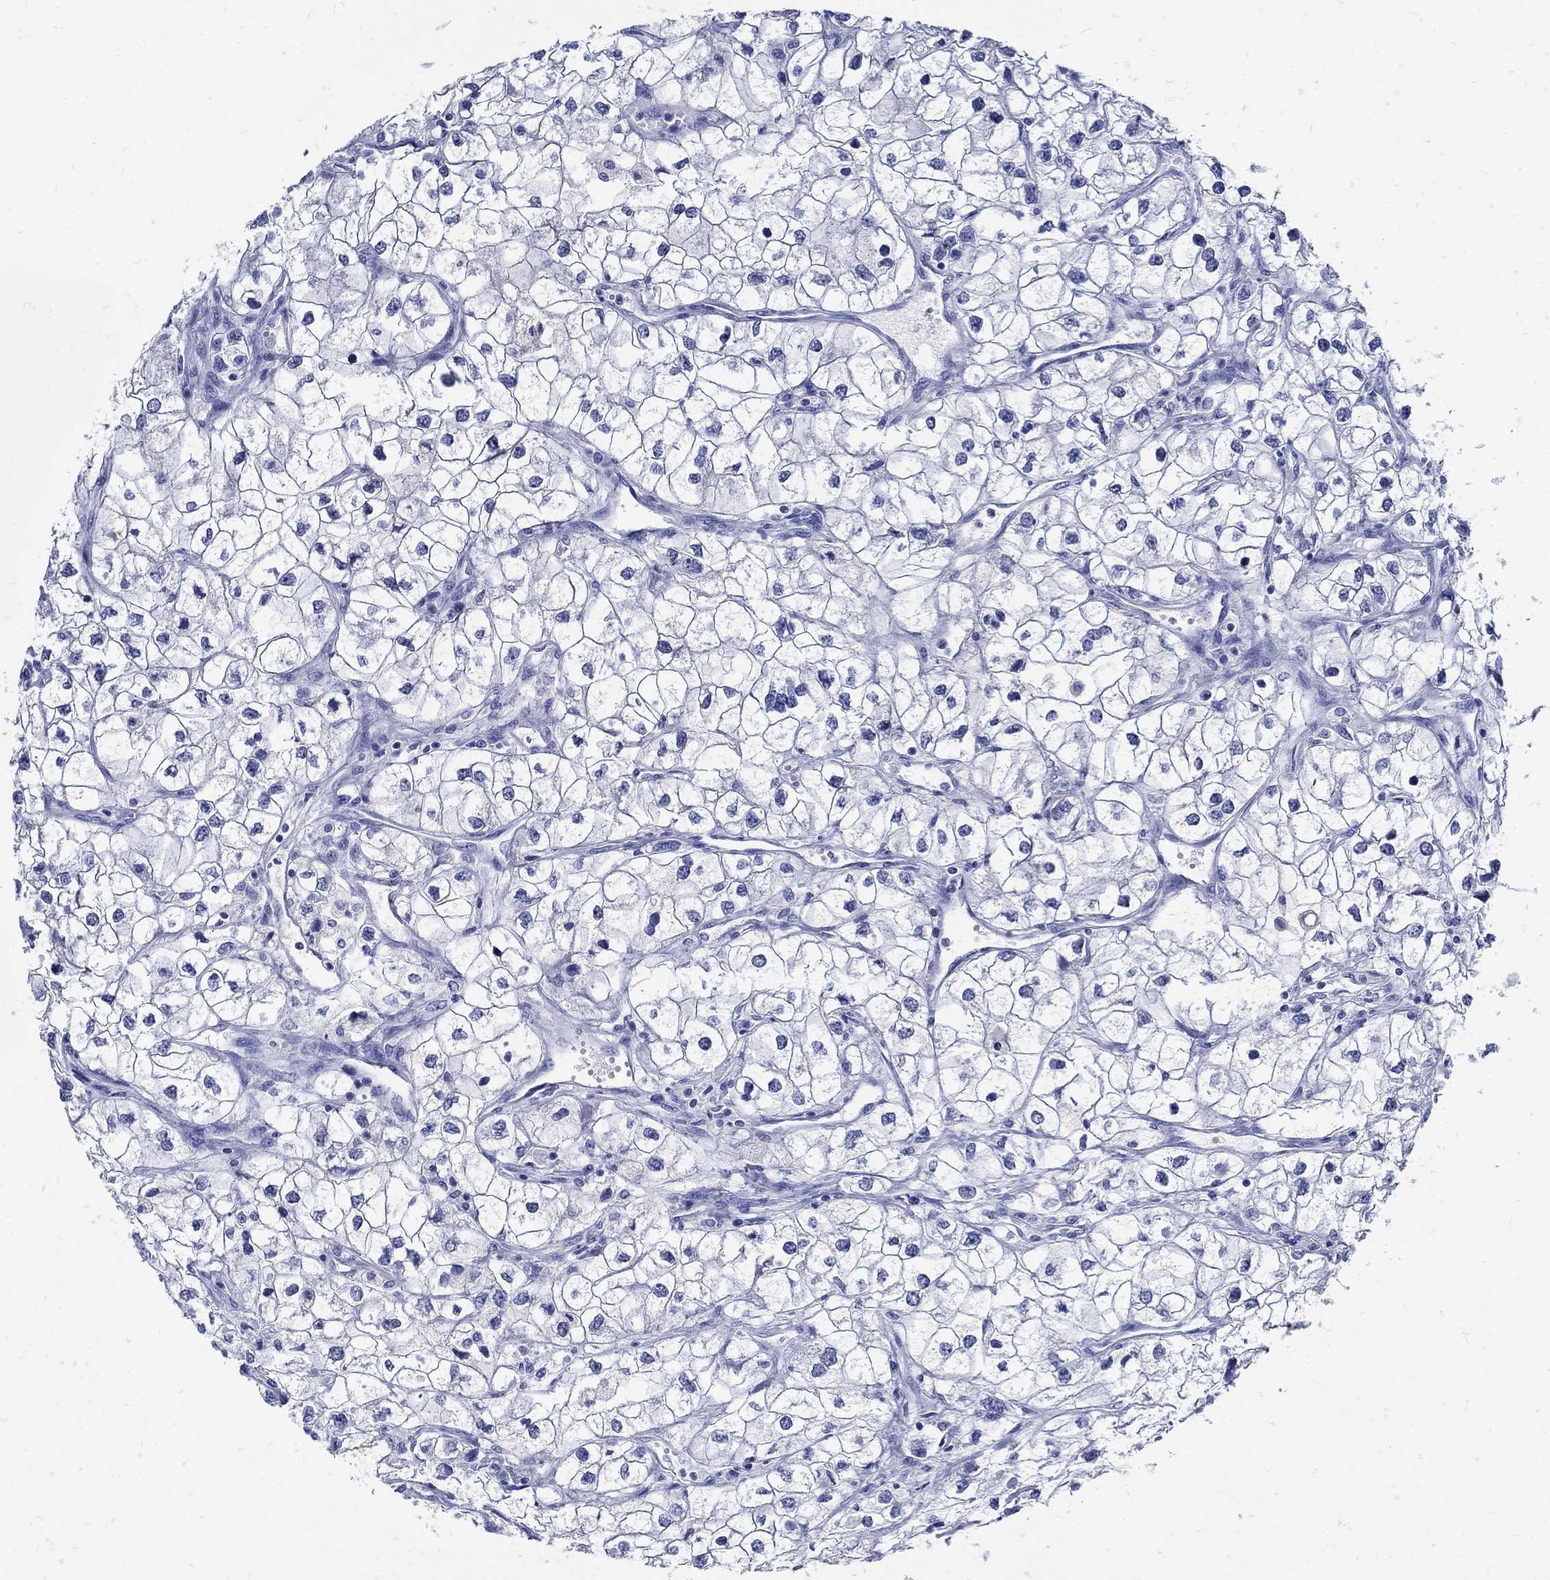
{"staining": {"intensity": "negative", "quantity": "none", "location": "none"}, "tissue": "renal cancer", "cell_type": "Tumor cells", "image_type": "cancer", "snomed": [{"axis": "morphology", "description": "Adenocarcinoma, NOS"}, {"axis": "topography", "description": "Kidney"}], "caption": "The histopathology image demonstrates no staining of tumor cells in renal cancer.", "gene": "NOS1", "patient": {"sex": "male", "age": 59}}